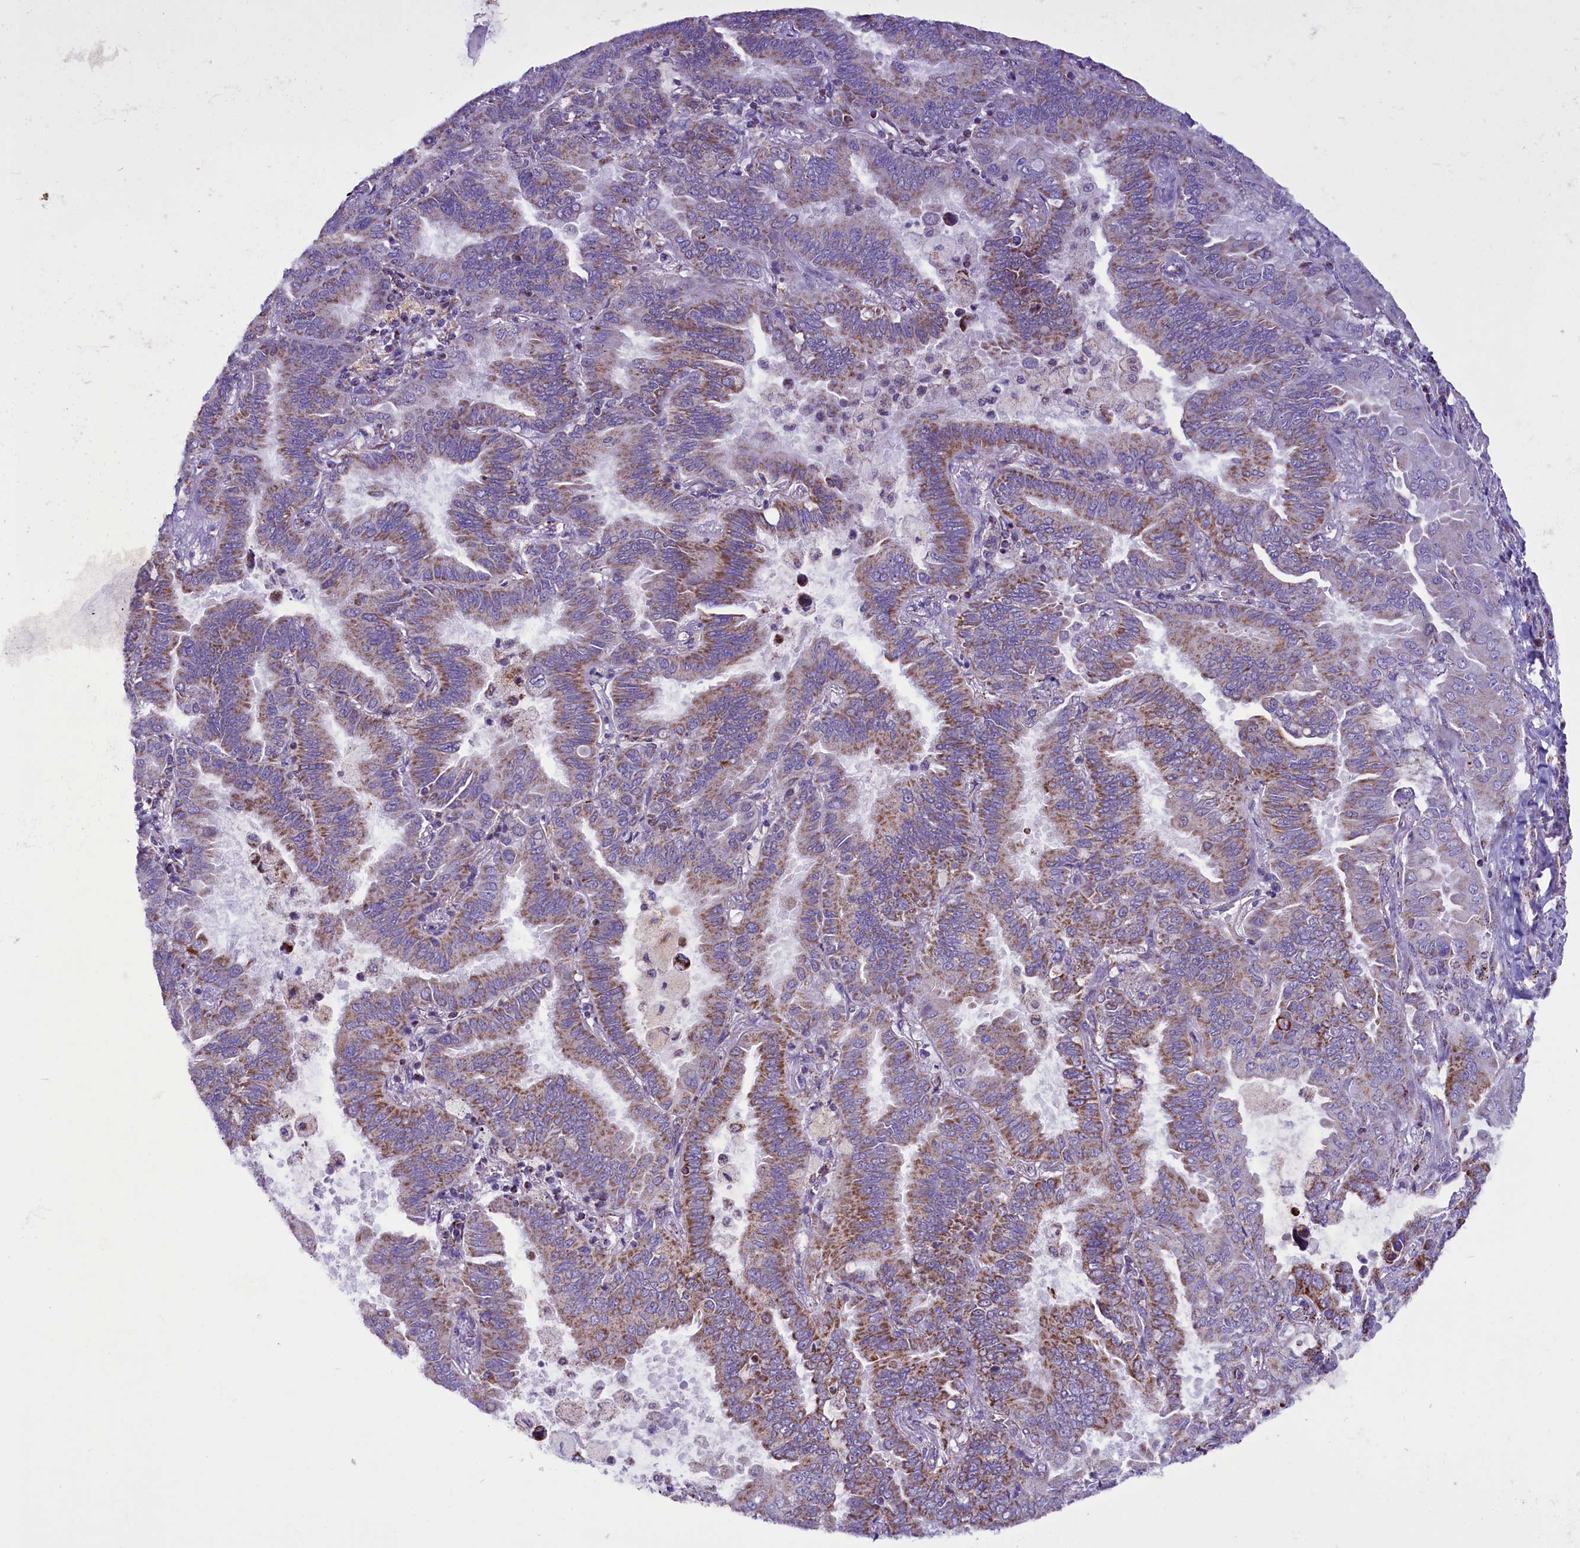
{"staining": {"intensity": "moderate", "quantity": "25%-75%", "location": "cytoplasmic/membranous"}, "tissue": "lung cancer", "cell_type": "Tumor cells", "image_type": "cancer", "snomed": [{"axis": "morphology", "description": "Adenocarcinoma, NOS"}, {"axis": "topography", "description": "Lung"}], "caption": "Human lung adenocarcinoma stained with a protein marker reveals moderate staining in tumor cells.", "gene": "ICA1L", "patient": {"sex": "male", "age": 64}}